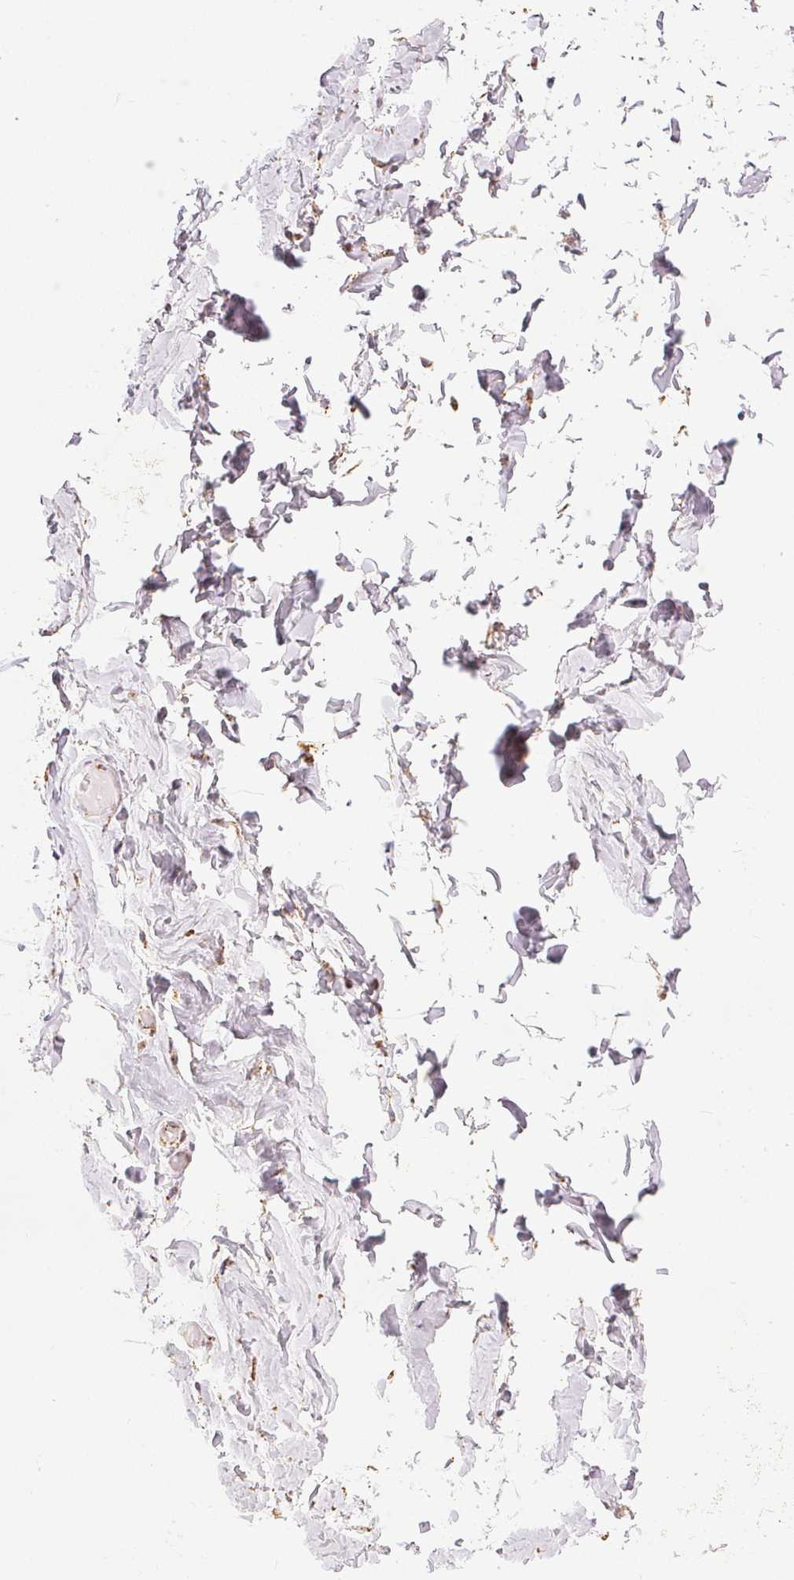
{"staining": {"intensity": "moderate", "quantity": "<25%", "location": "cytoplasmic/membranous"}, "tissue": "adipose tissue", "cell_type": "Adipocytes", "image_type": "normal", "snomed": [{"axis": "morphology", "description": "Normal tissue, NOS"}, {"axis": "topography", "description": "Soft tissue"}, {"axis": "topography", "description": "Adipose tissue"}, {"axis": "topography", "description": "Vascular tissue"}, {"axis": "topography", "description": "Peripheral nerve tissue"}], "caption": "Immunohistochemistry of benign adipose tissue demonstrates low levels of moderate cytoplasmic/membranous expression in about <25% of adipocytes. The staining is performed using DAB brown chromogen to label protein expression. The nuclei are counter-stained blue using hematoxylin.", "gene": "SDHB", "patient": {"sex": "male", "age": 29}}